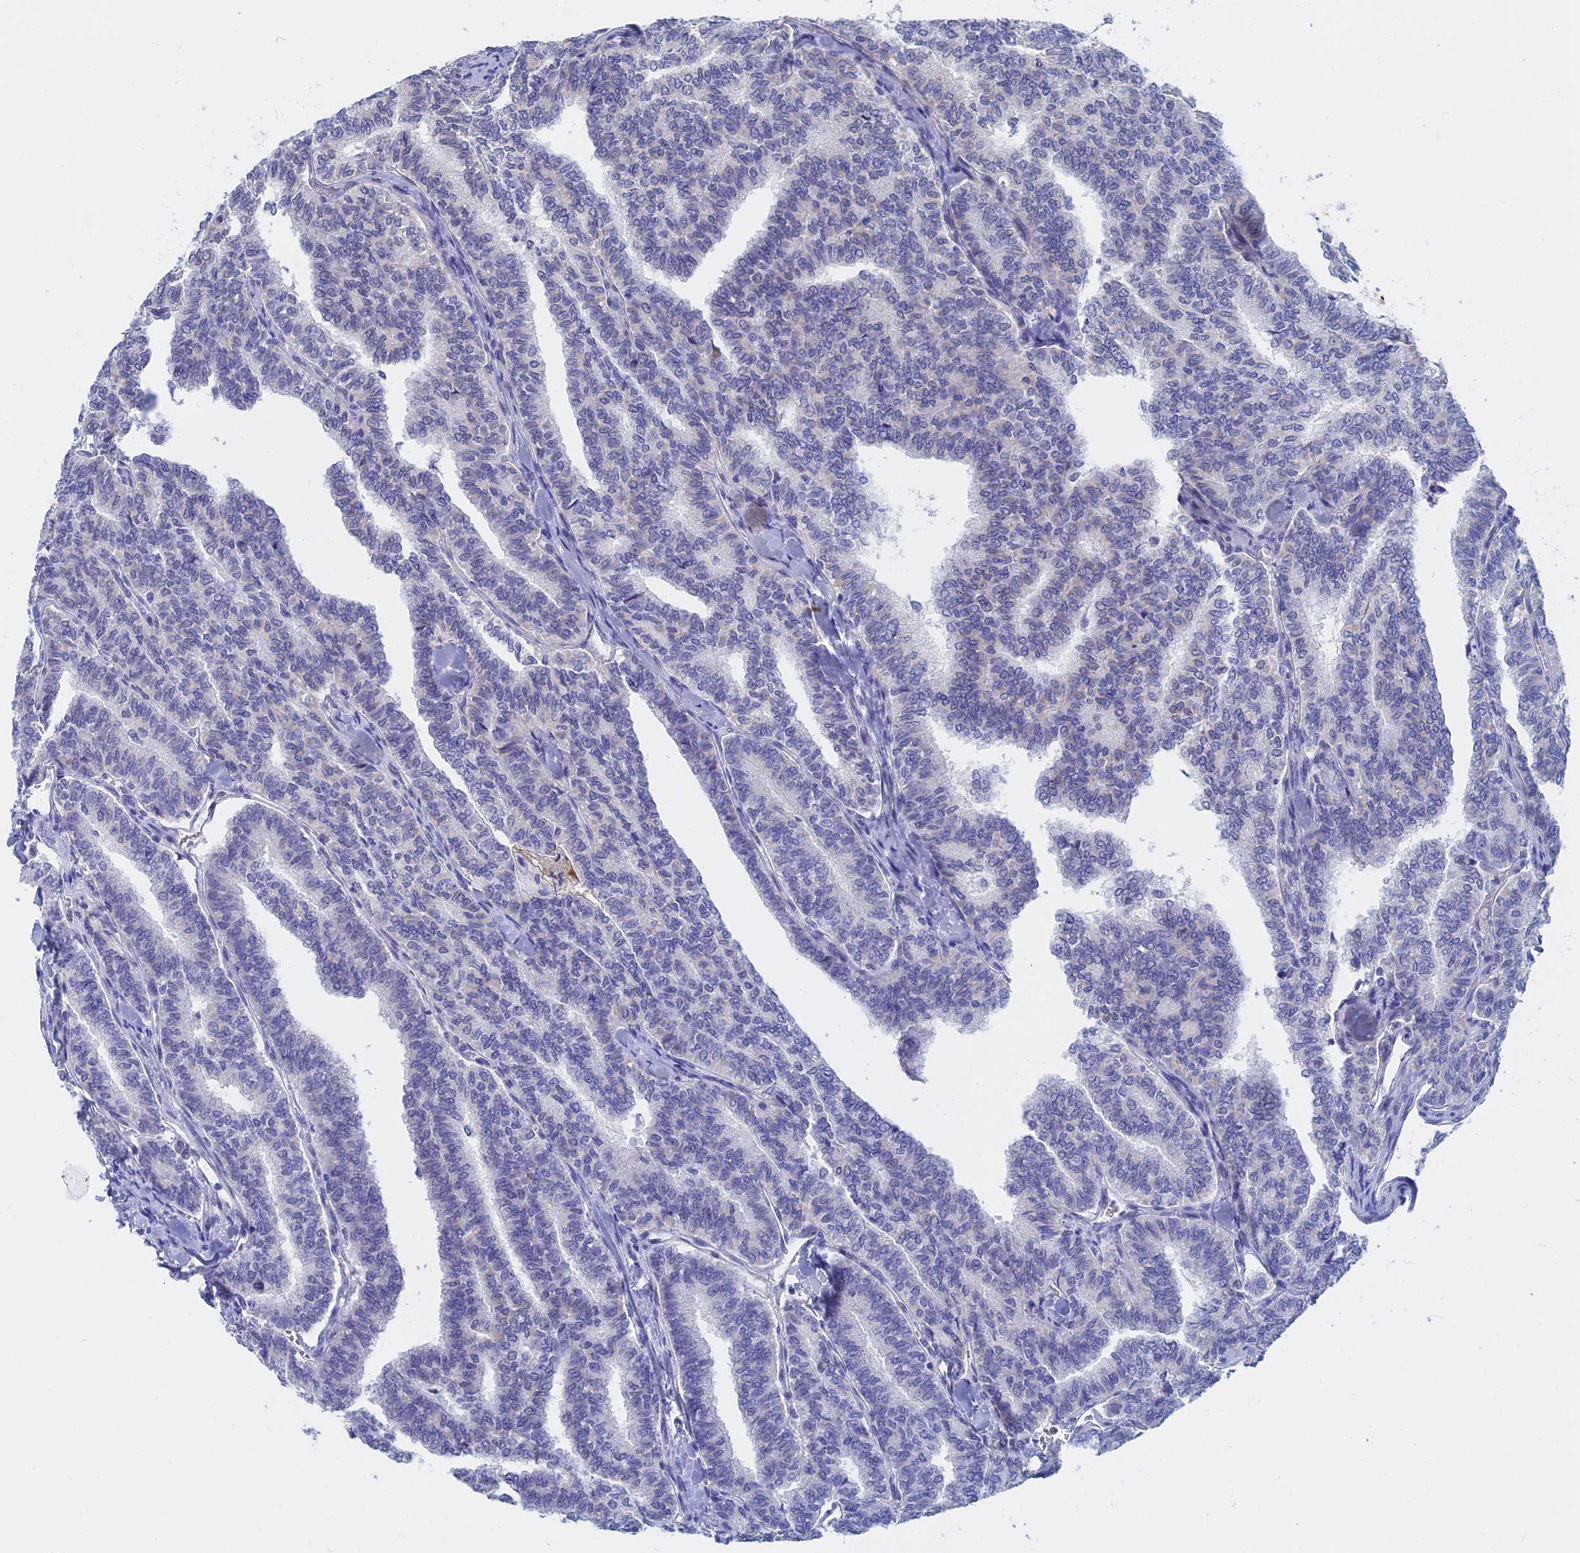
{"staining": {"intensity": "negative", "quantity": "none", "location": "none"}, "tissue": "thyroid cancer", "cell_type": "Tumor cells", "image_type": "cancer", "snomed": [{"axis": "morphology", "description": "Papillary adenocarcinoma, NOS"}, {"axis": "topography", "description": "Thyroid gland"}], "caption": "The micrograph reveals no significant positivity in tumor cells of thyroid cancer (papillary adenocarcinoma).", "gene": "WDR83", "patient": {"sex": "female", "age": 35}}